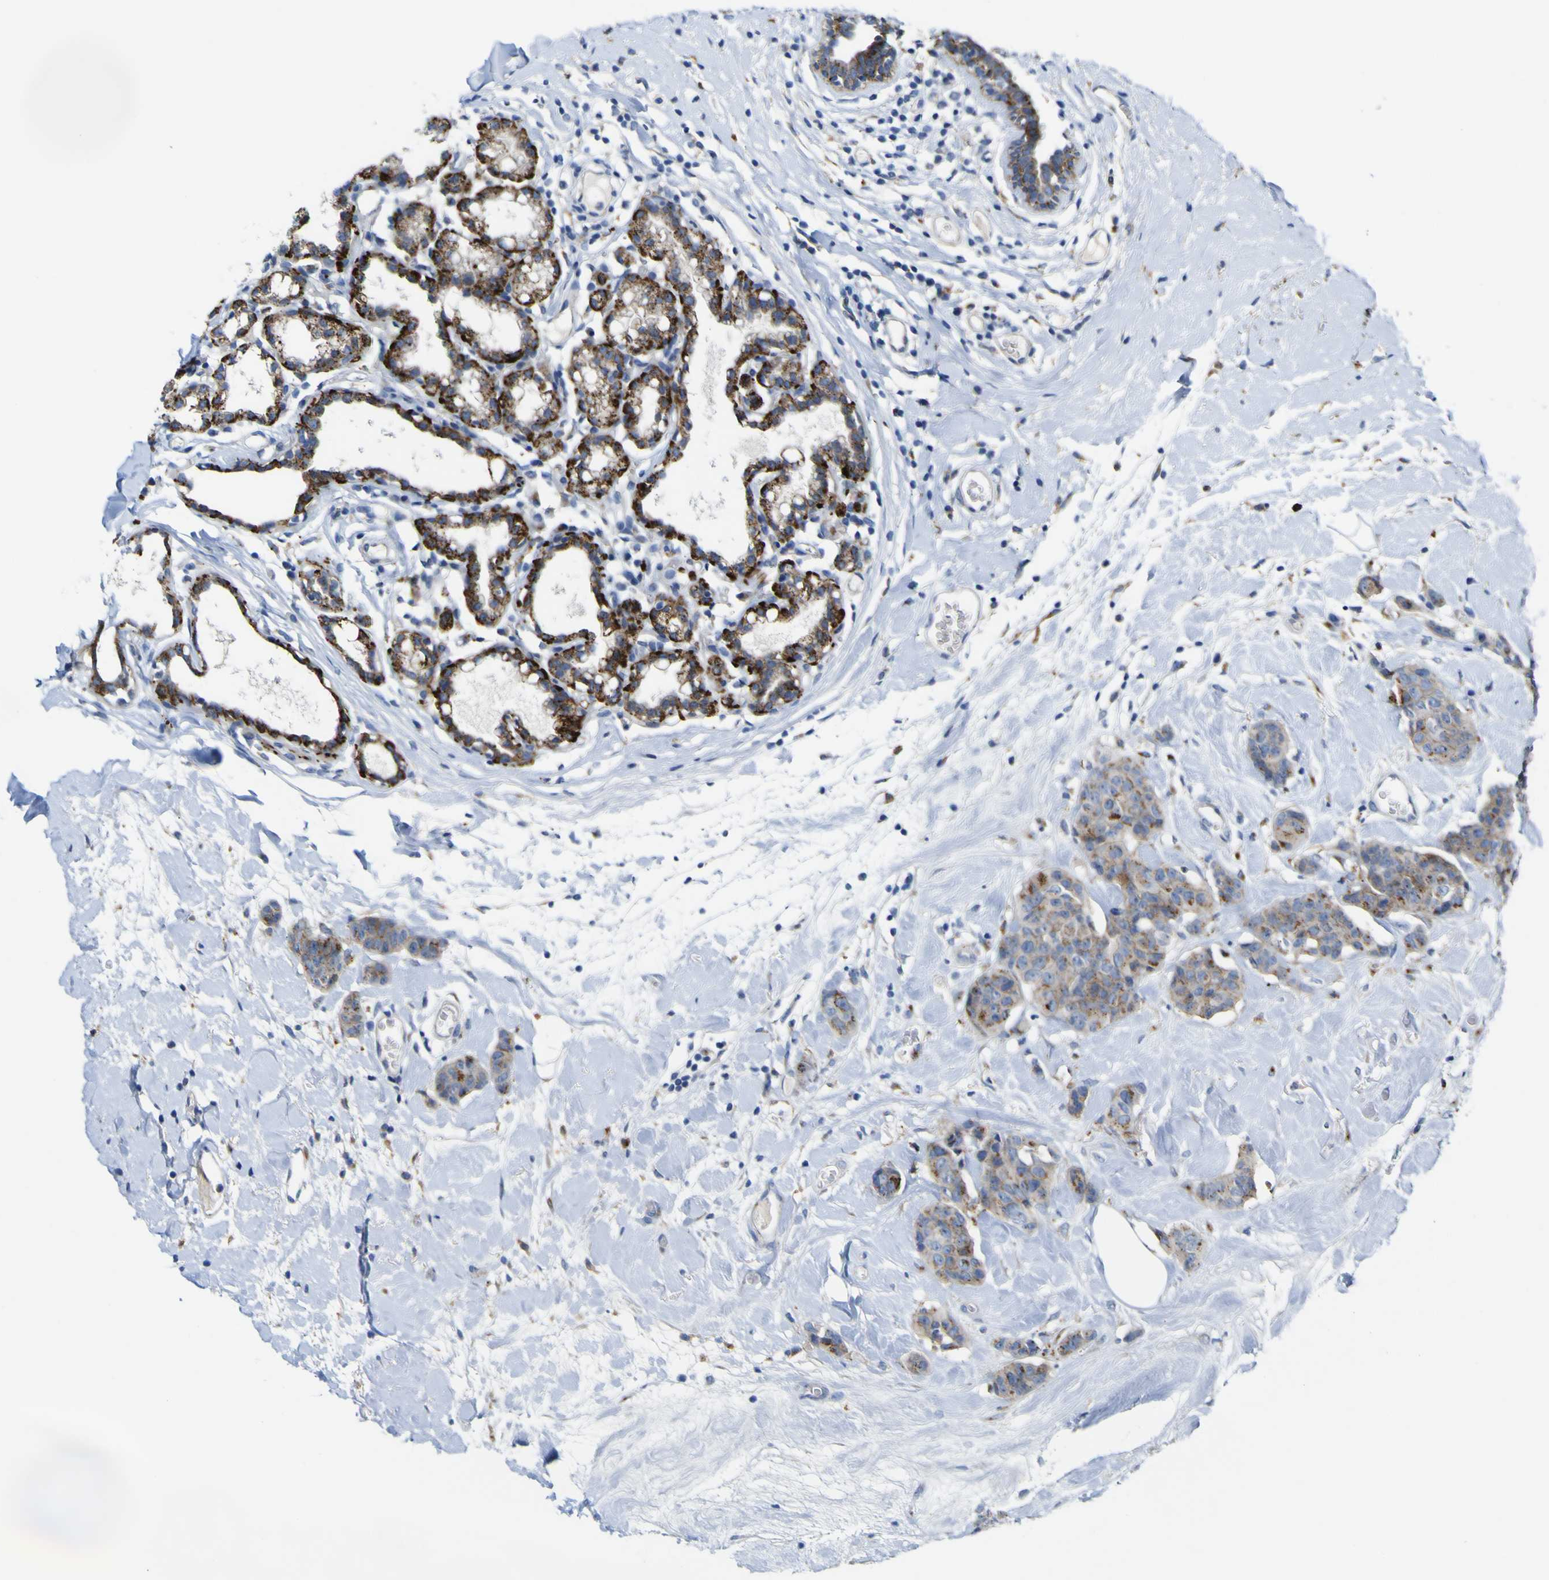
{"staining": {"intensity": "strong", "quantity": "<25%", "location": "cytoplasmic/membranous"}, "tissue": "breast cancer", "cell_type": "Tumor cells", "image_type": "cancer", "snomed": [{"axis": "morphology", "description": "Normal tissue, NOS"}, {"axis": "morphology", "description": "Duct carcinoma"}, {"axis": "topography", "description": "Breast"}], "caption": "Breast cancer (invasive ductal carcinoma) tissue exhibits strong cytoplasmic/membranous positivity in approximately <25% of tumor cells Using DAB (brown) and hematoxylin (blue) stains, captured at high magnification using brightfield microscopy.", "gene": "PTPRF", "patient": {"sex": "female", "age": 40}}